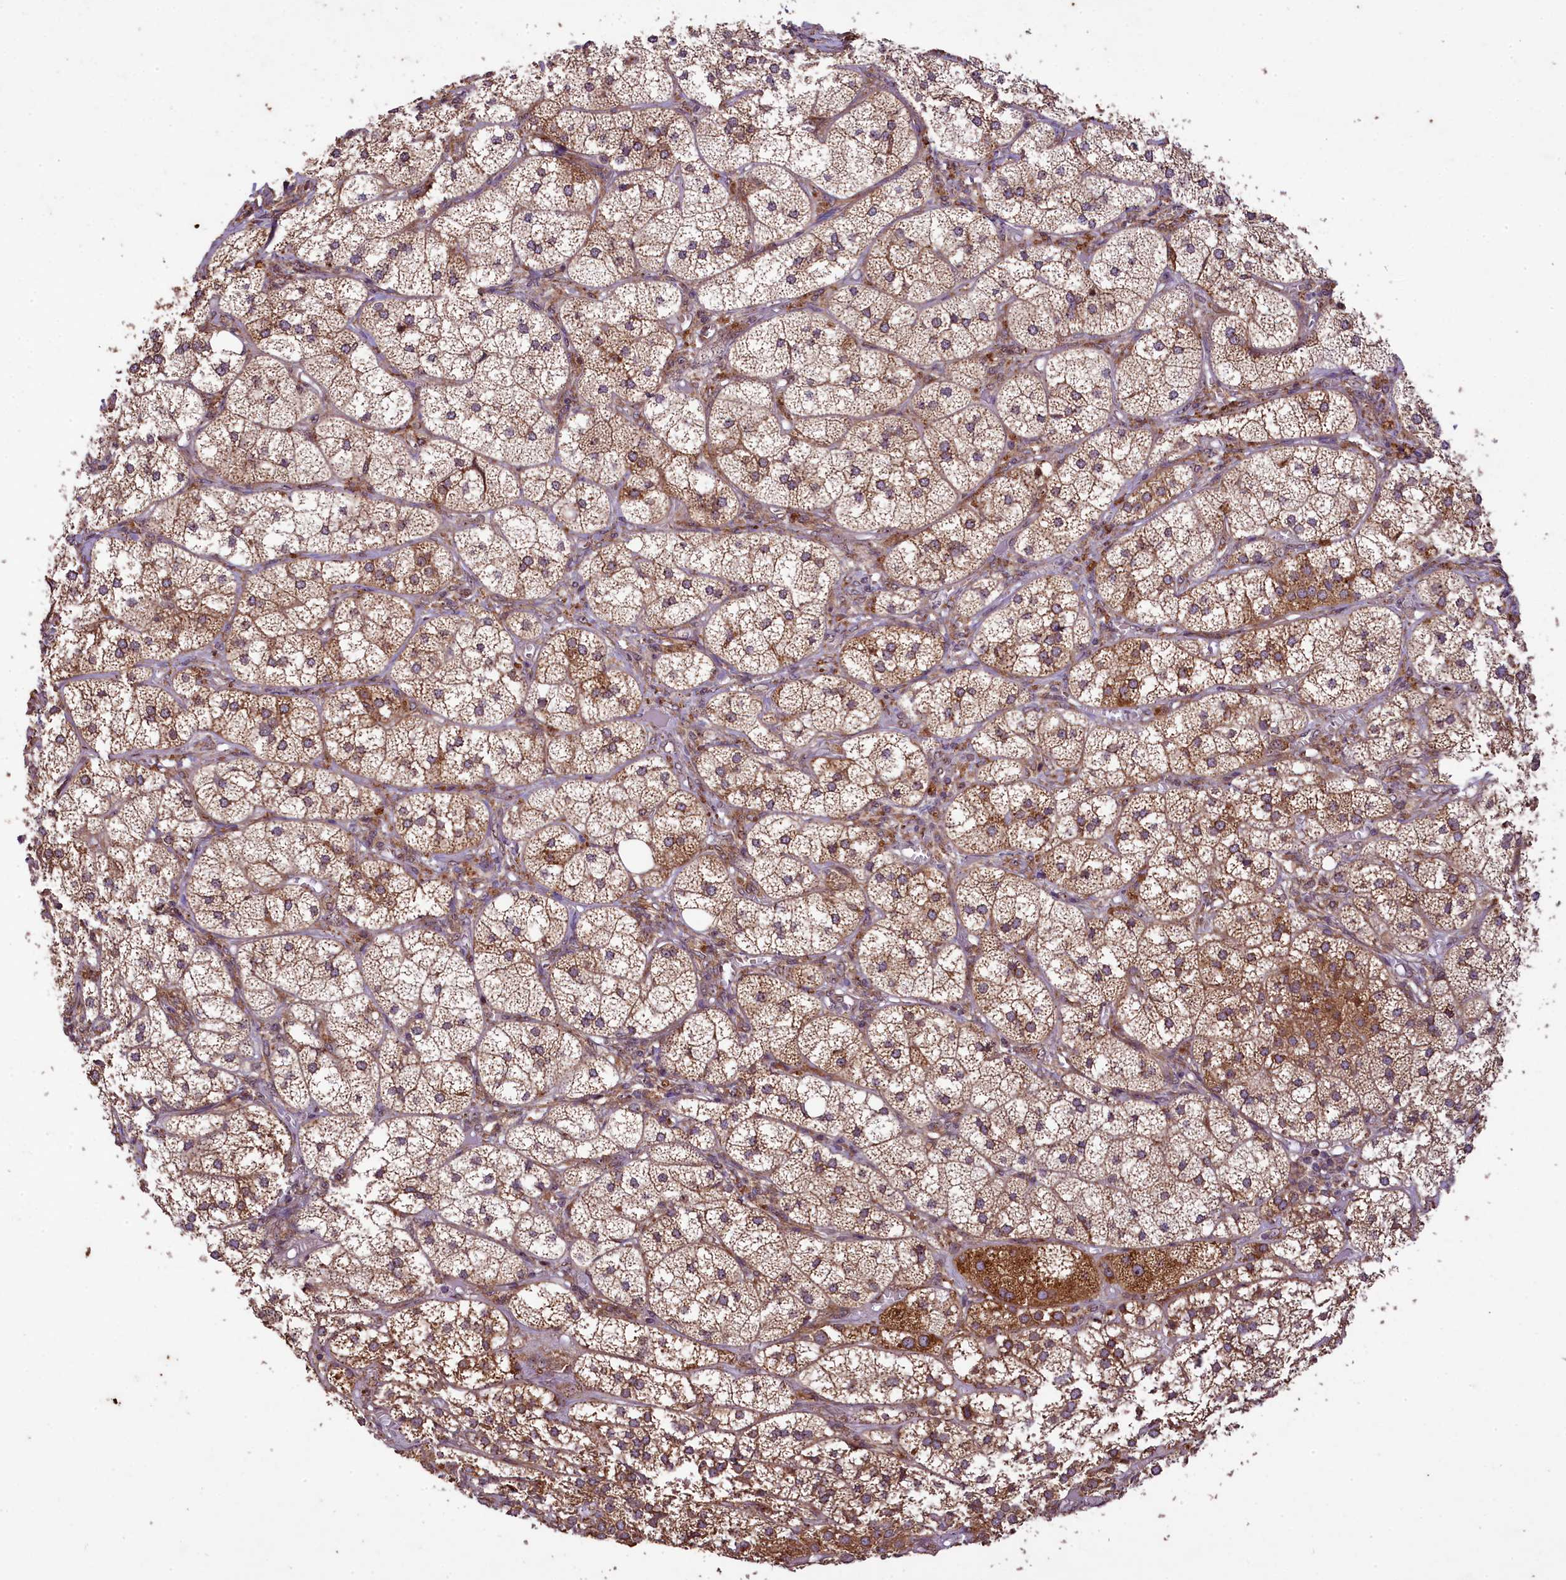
{"staining": {"intensity": "moderate", "quantity": ">75%", "location": "cytoplasmic/membranous"}, "tissue": "adrenal gland", "cell_type": "Glandular cells", "image_type": "normal", "snomed": [{"axis": "morphology", "description": "Normal tissue, NOS"}, {"axis": "topography", "description": "Adrenal gland"}], "caption": "Adrenal gland stained with DAB immunohistochemistry (IHC) exhibits medium levels of moderate cytoplasmic/membranous positivity in about >75% of glandular cells.", "gene": "LARP4", "patient": {"sex": "female", "age": 61}}